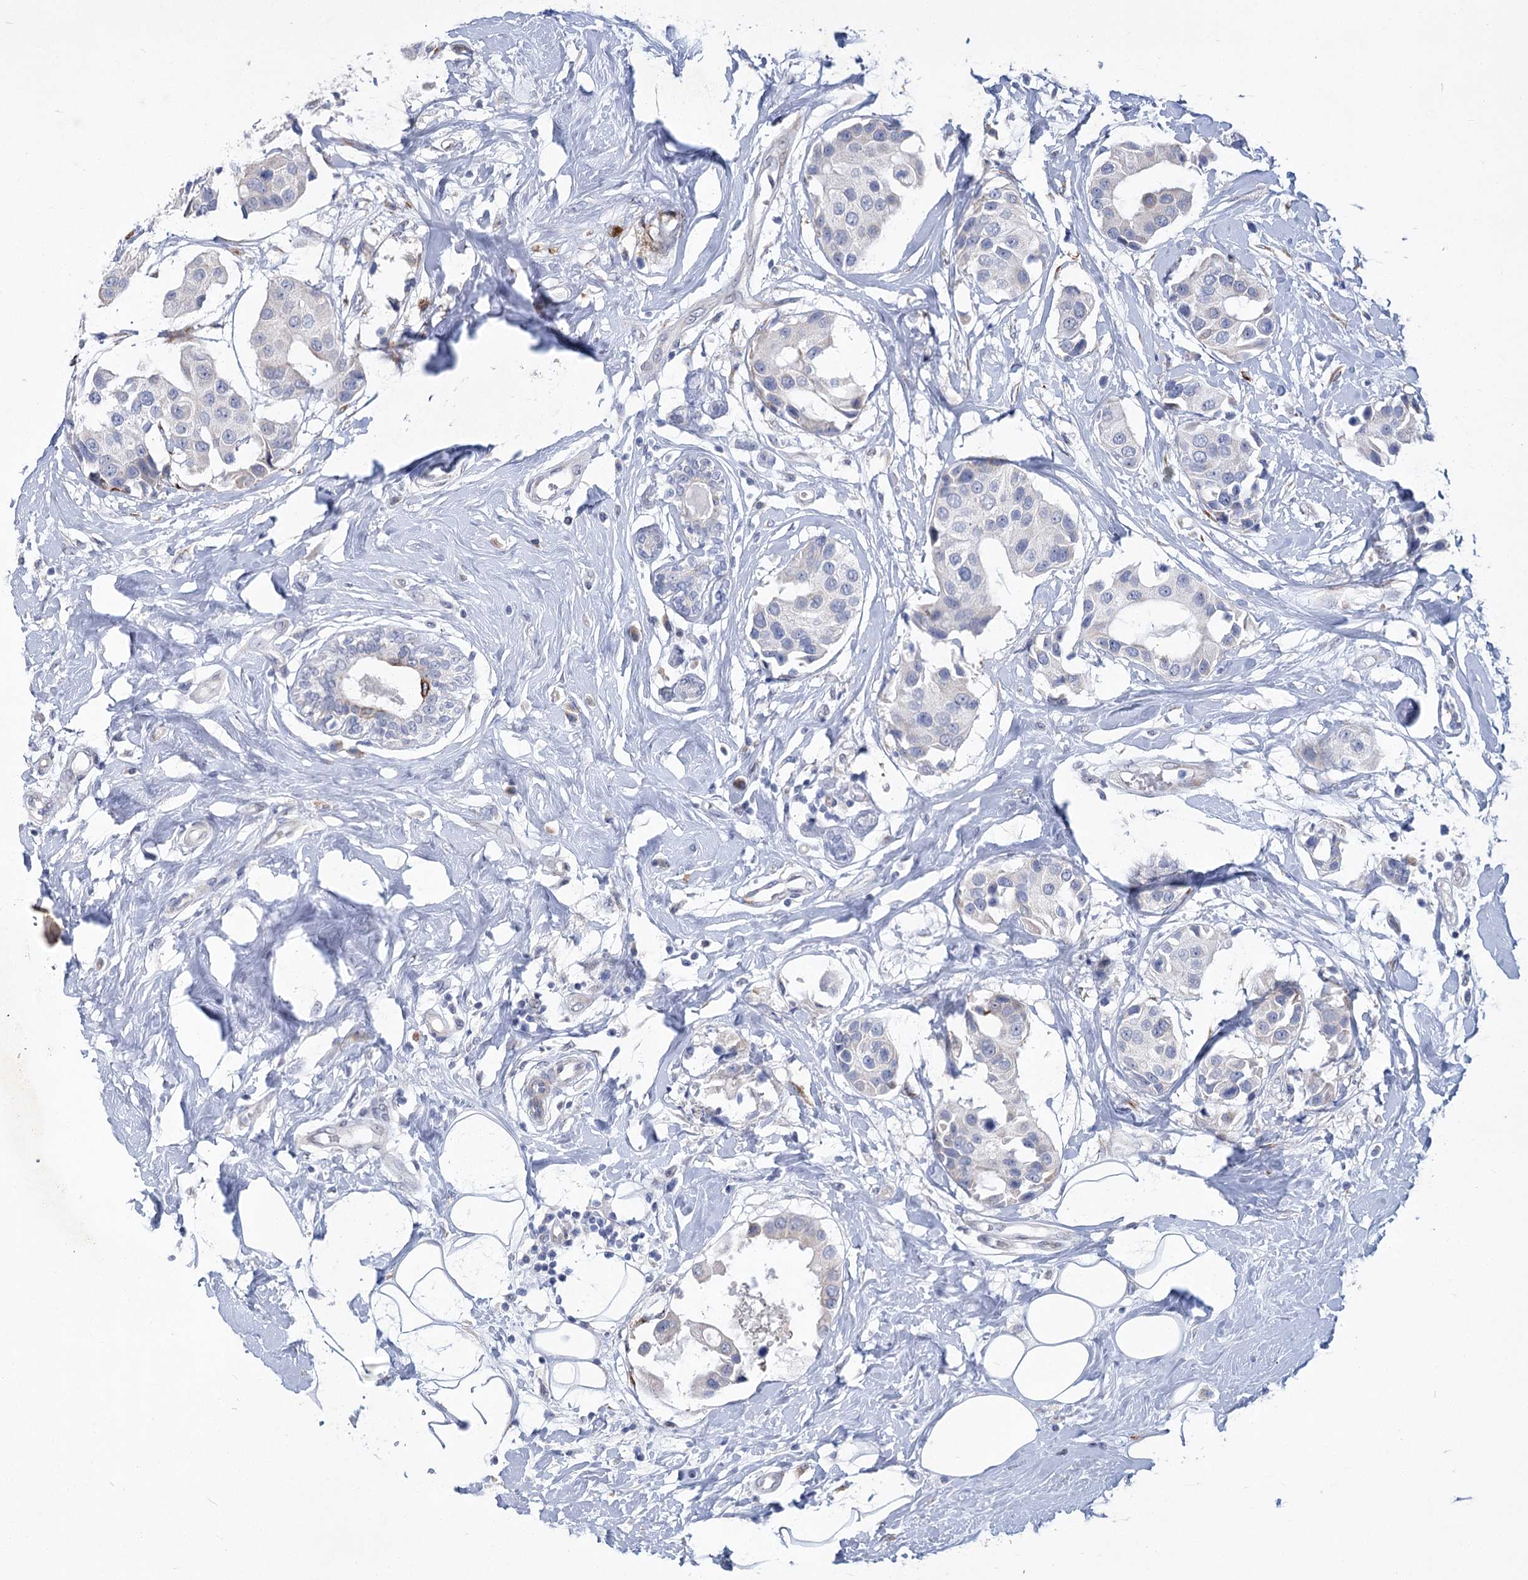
{"staining": {"intensity": "negative", "quantity": "none", "location": "none"}, "tissue": "breast cancer", "cell_type": "Tumor cells", "image_type": "cancer", "snomed": [{"axis": "morphology", "description": "Normal tissue, NOS"}, {"axis": "morphology", "description": "Duct carcinoma"}, {"axis": "topography", "description": "Breast"}], "caption": "IHC histopathology image of human breast cancer stained for a protein (brown), which shows no staining in tumor cells. The staining was performed using DAB to visualize the protein expression in brown, while the nuclei were stained in blue with hematoxylin (Magnification: 20x).", "gene": "GCNT4", "patient": {"sex": "female", "age": 39}}